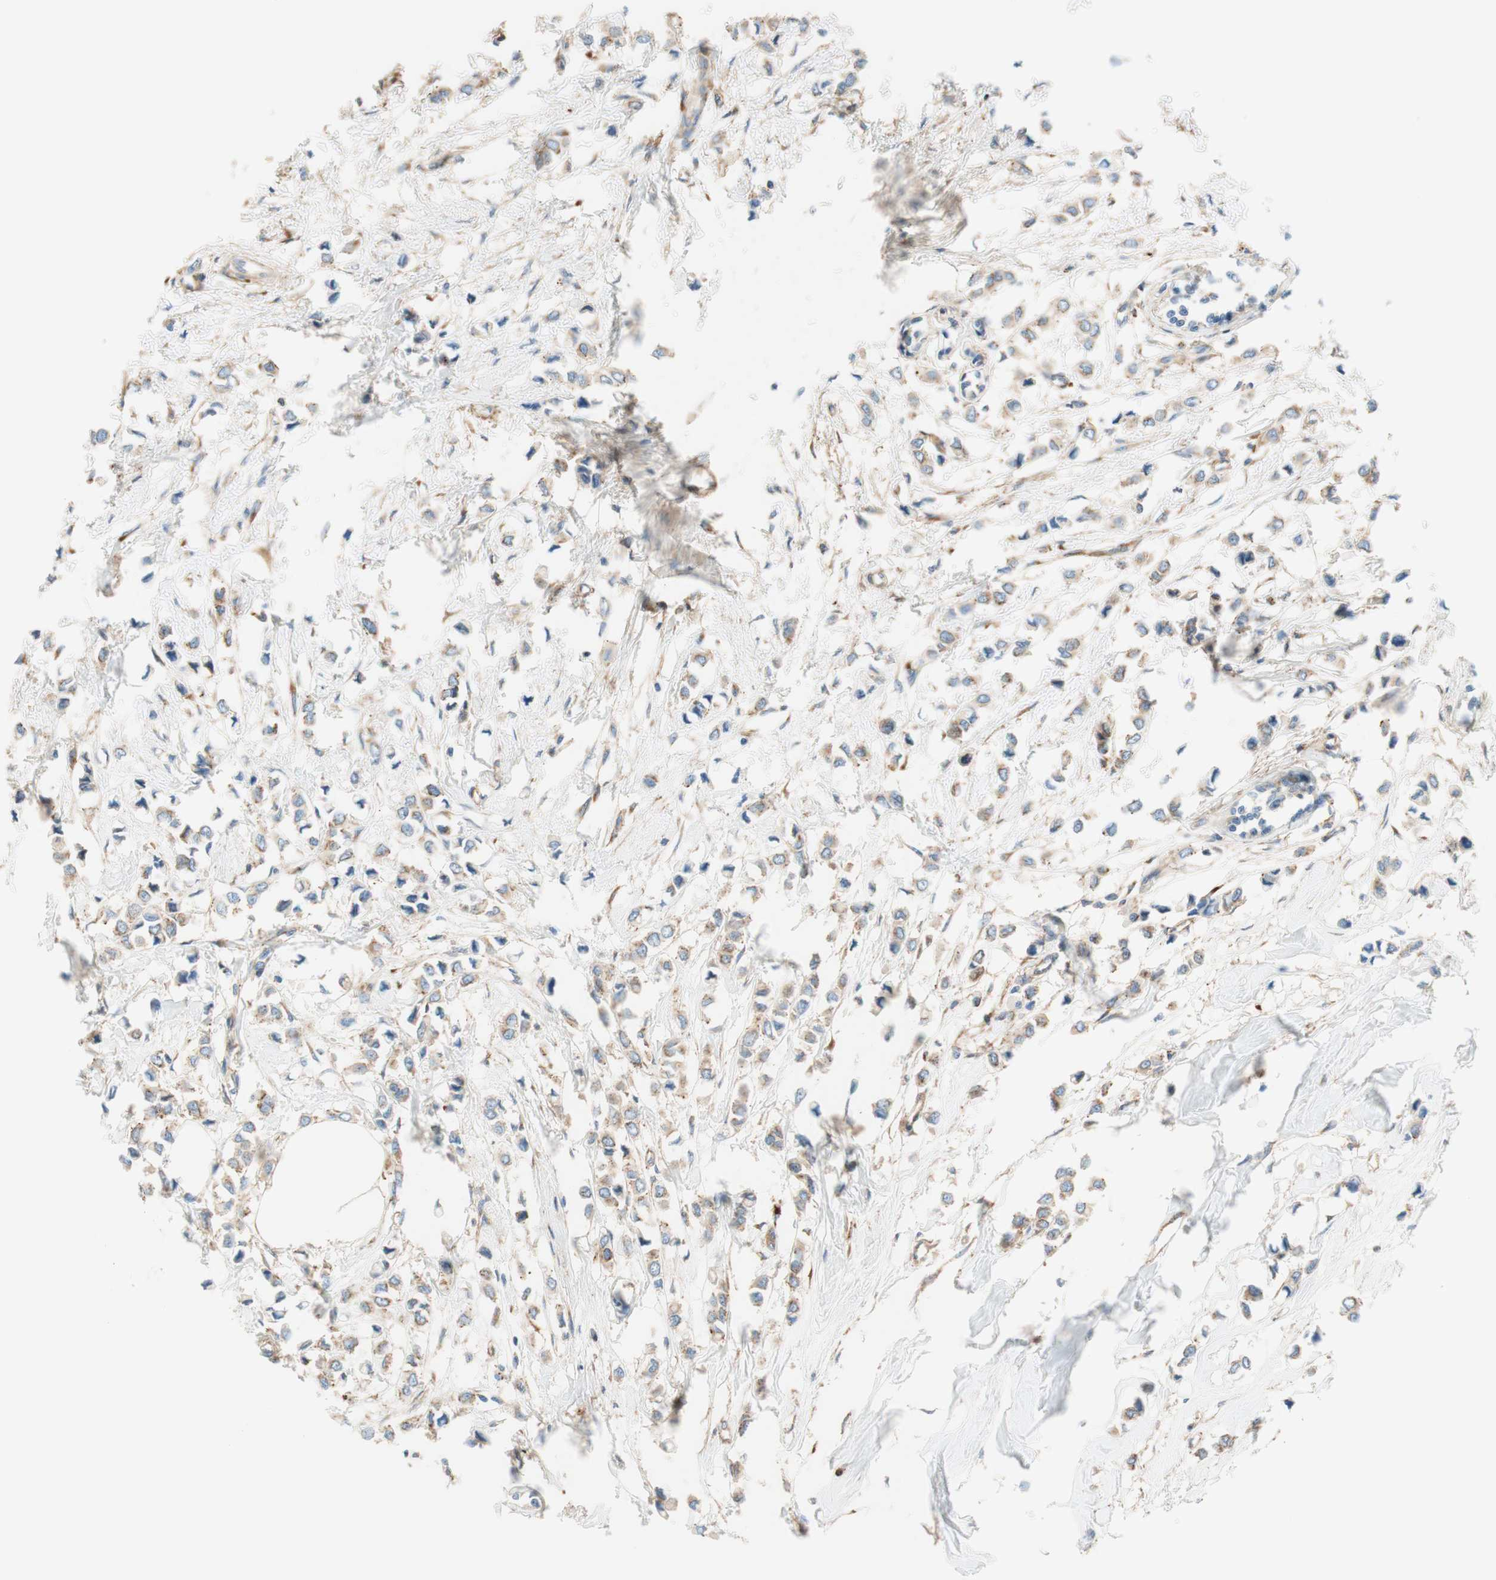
{"staining": {"intensity": "moderate", "quantity": "25%-75%", "location": "cytoplasmic/membranous"}, "tissue": "breast cancer", "cell_type": "Tumor cells", "image_type": "cancer", "snomed": [{"axis": "morphology", "description": "Lobular carcinoma"}, {"axis": "topography", "description": "Breast"}], "caption": "Immunohistochemical staining of human breast lobular carcinoma shows moderate cytoplasmic/membranous protein positivity in about 25%-75% of tumor cells.", "gene": "VPS26A", "patient": {"sex": "female", "age": 51}}